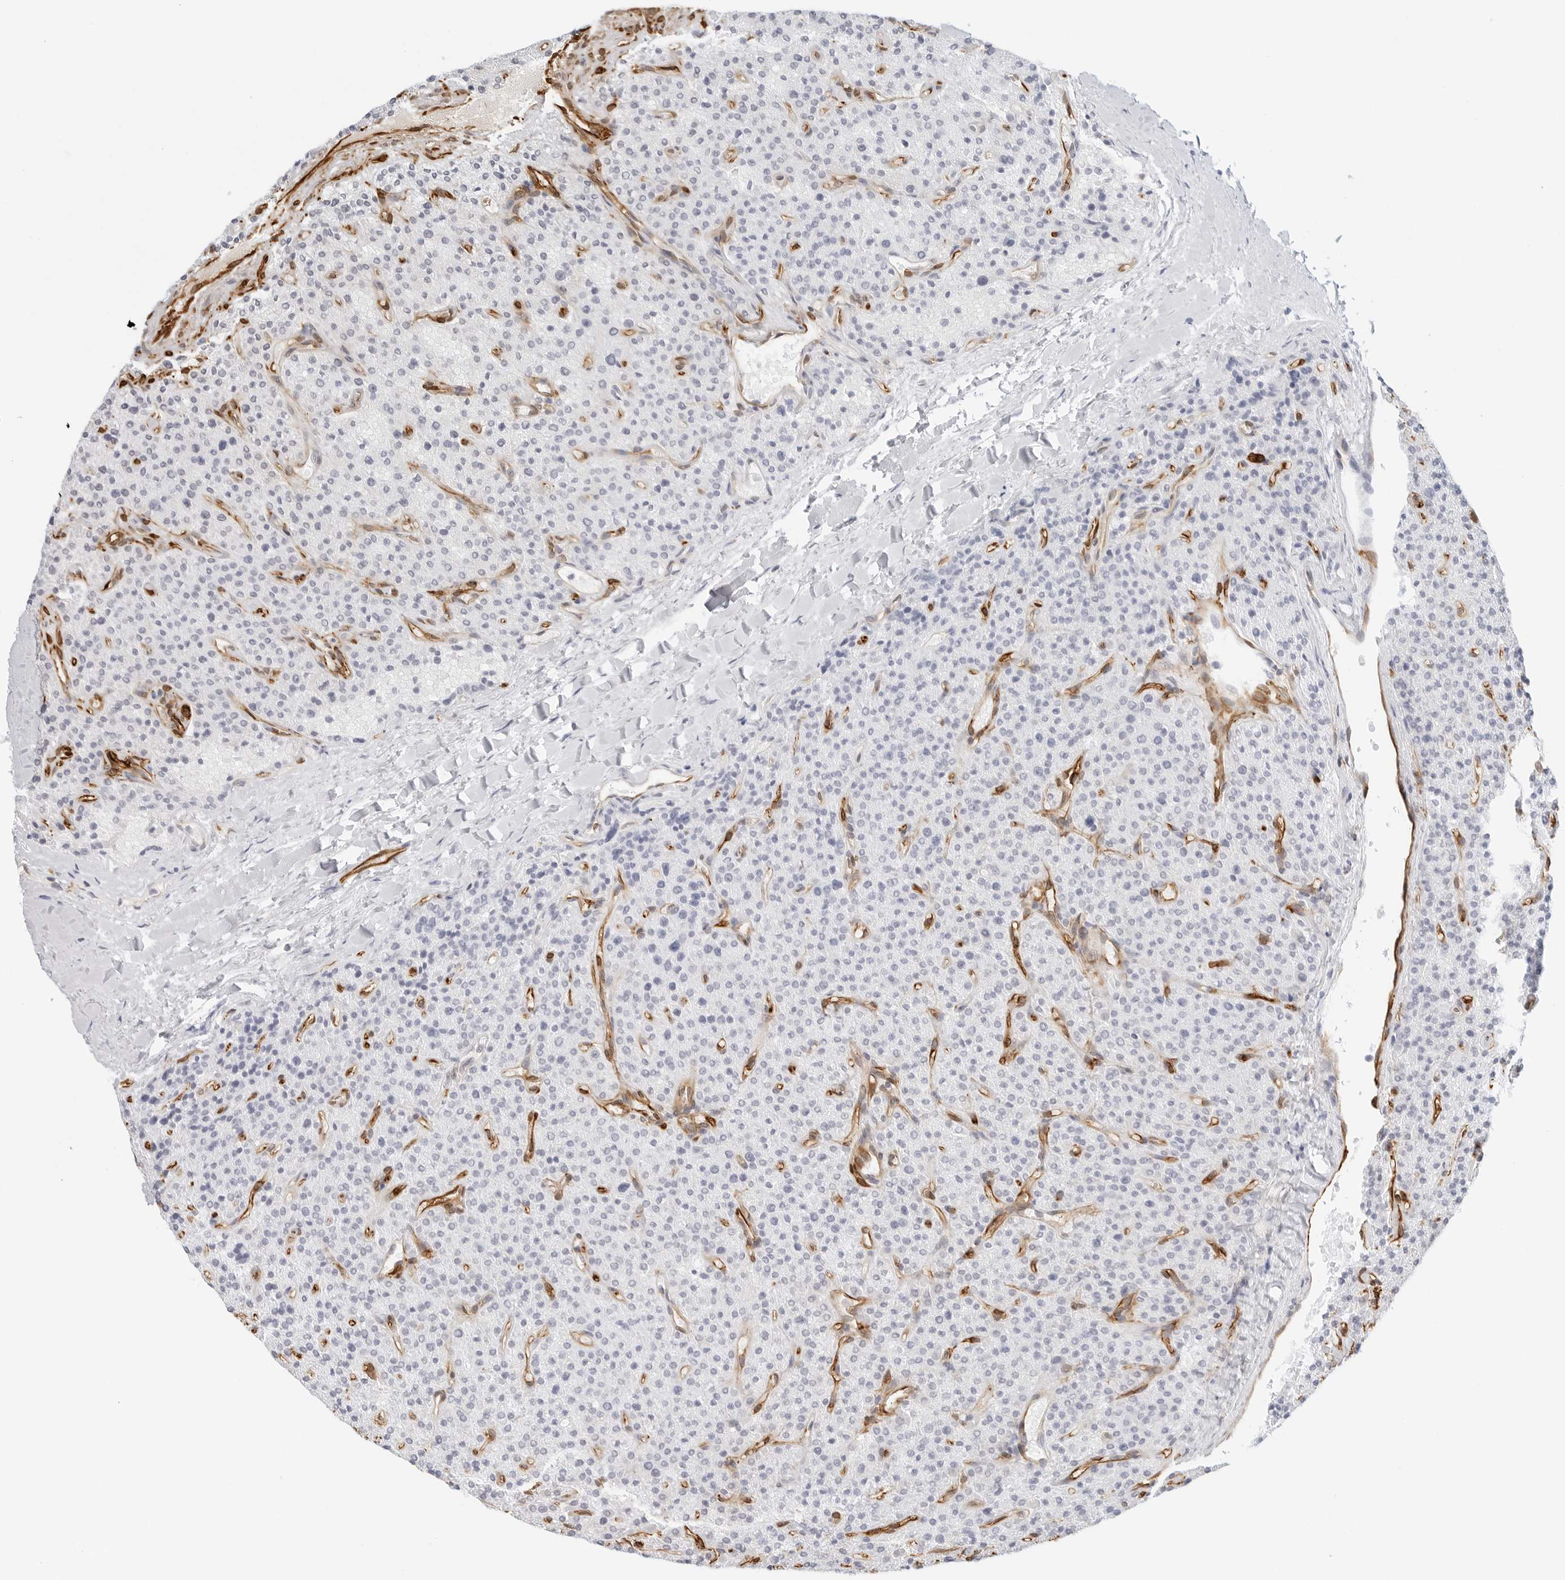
{"staining": {"intensity": "negative", "quantity": "none", "location": "none"}, "tissue": "parathyroid gland", "cell_type": "Glandular cells", "image_type": "normal", "snomed": [{"axis": "morphology", "description": "Normal tissue, NOS"}, {"axis": "topography", "description": "Parathyroid gland"}], "caption": "This is an immunohistochemistry histopathology image of benign parathyroid gland. There is no staining in glandular cells.", "gene": "NES", "patient": {"sex": "male", "age": 46}}